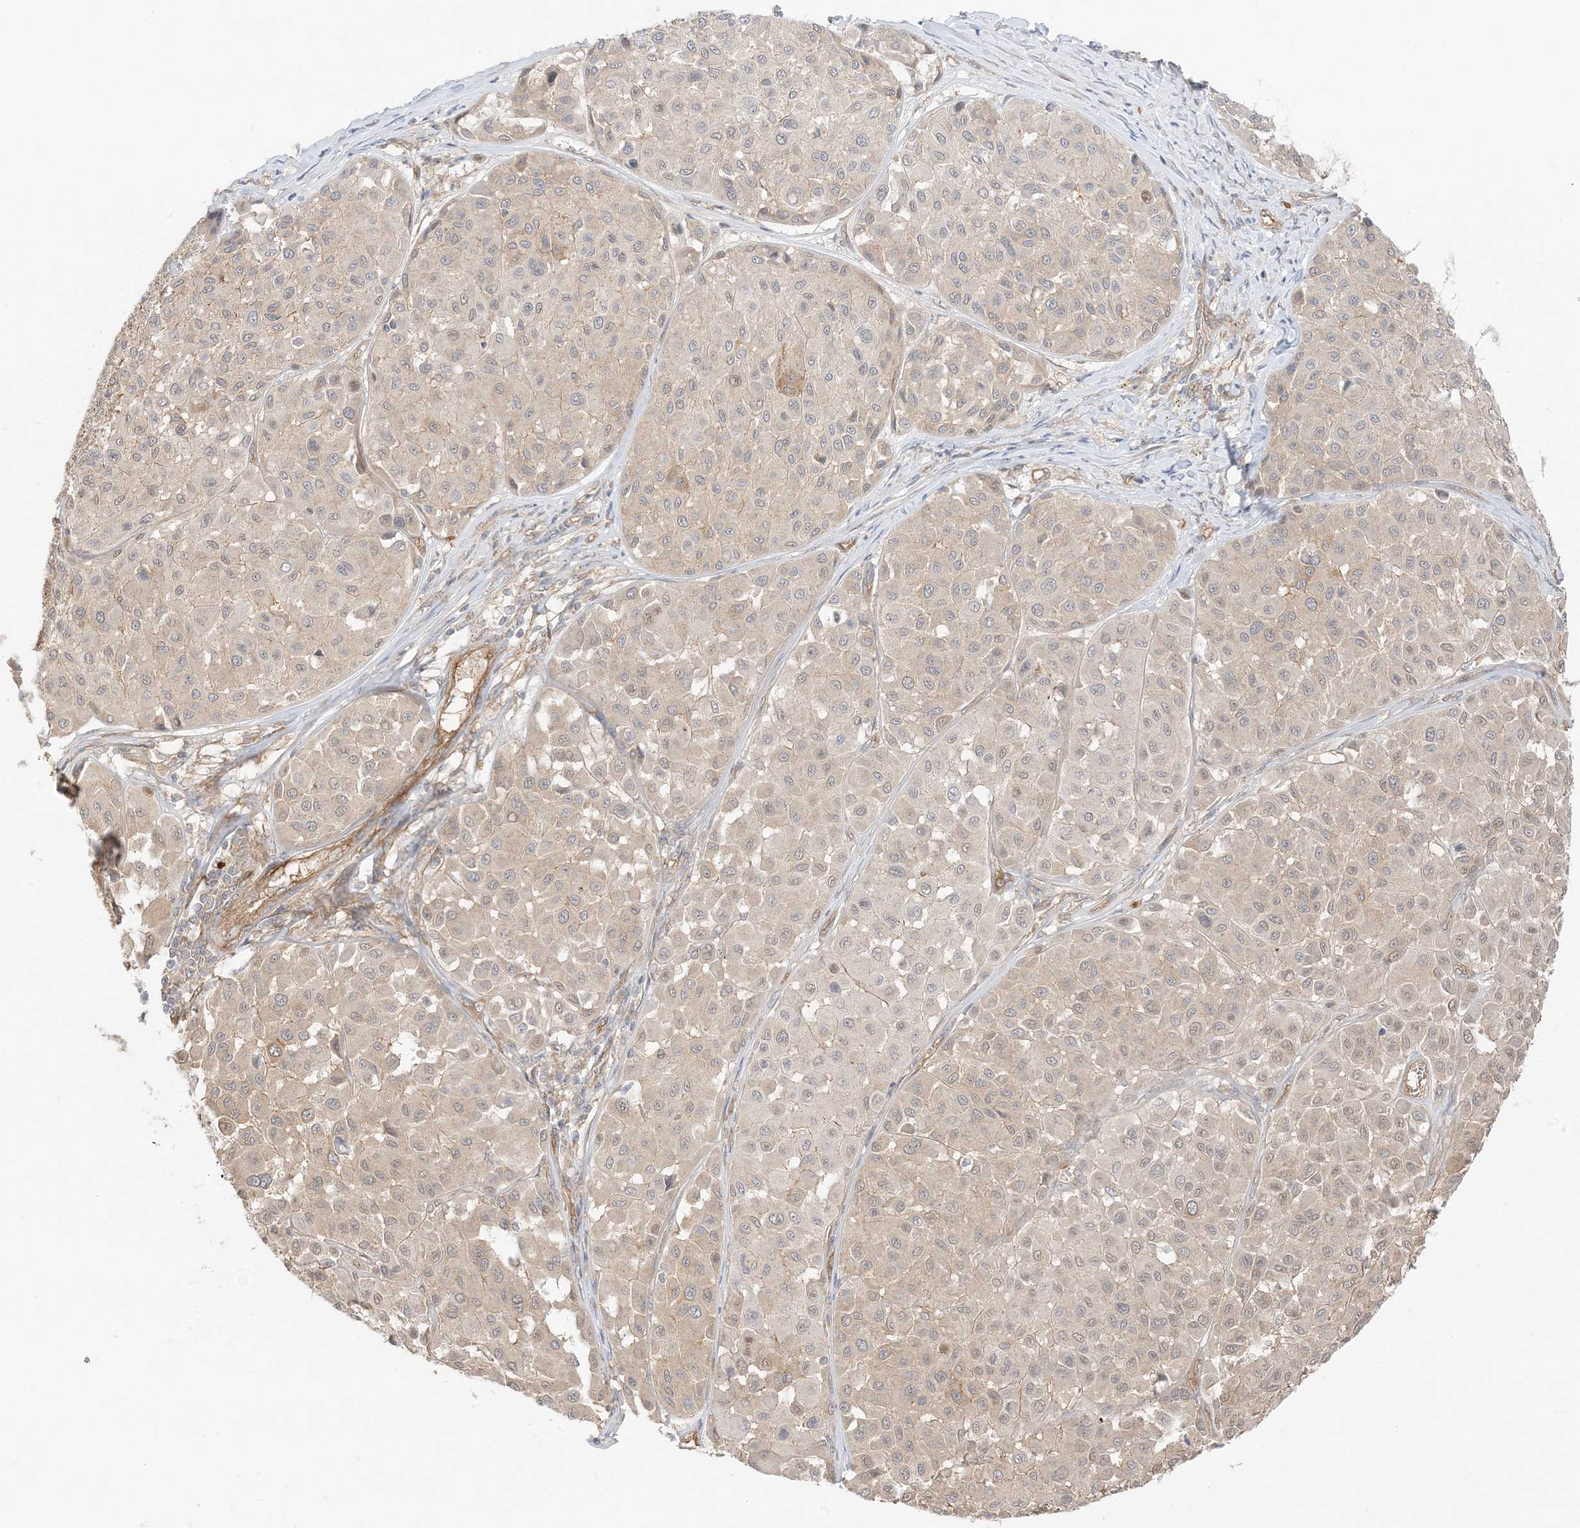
{"staining": {"intensity": "negative", "quantity": "none", "location": "none"}, "tissue": "melanoma", "cell_type": "Tumor cells", "image_type": "cancer", "snomed": [{"axis": "morphology", "description": "Malignant melanoma, Metastatic site"}, {"axis": "topography", "description": "Soft tissue"}], "caption": "This is an immunohistochemistry (IHC) image of malignant melanoma (metastatic site). There is no expression in tumor cells.", "gene": "UBAP2L", "patient": {"sex": "male", "age": 41}}